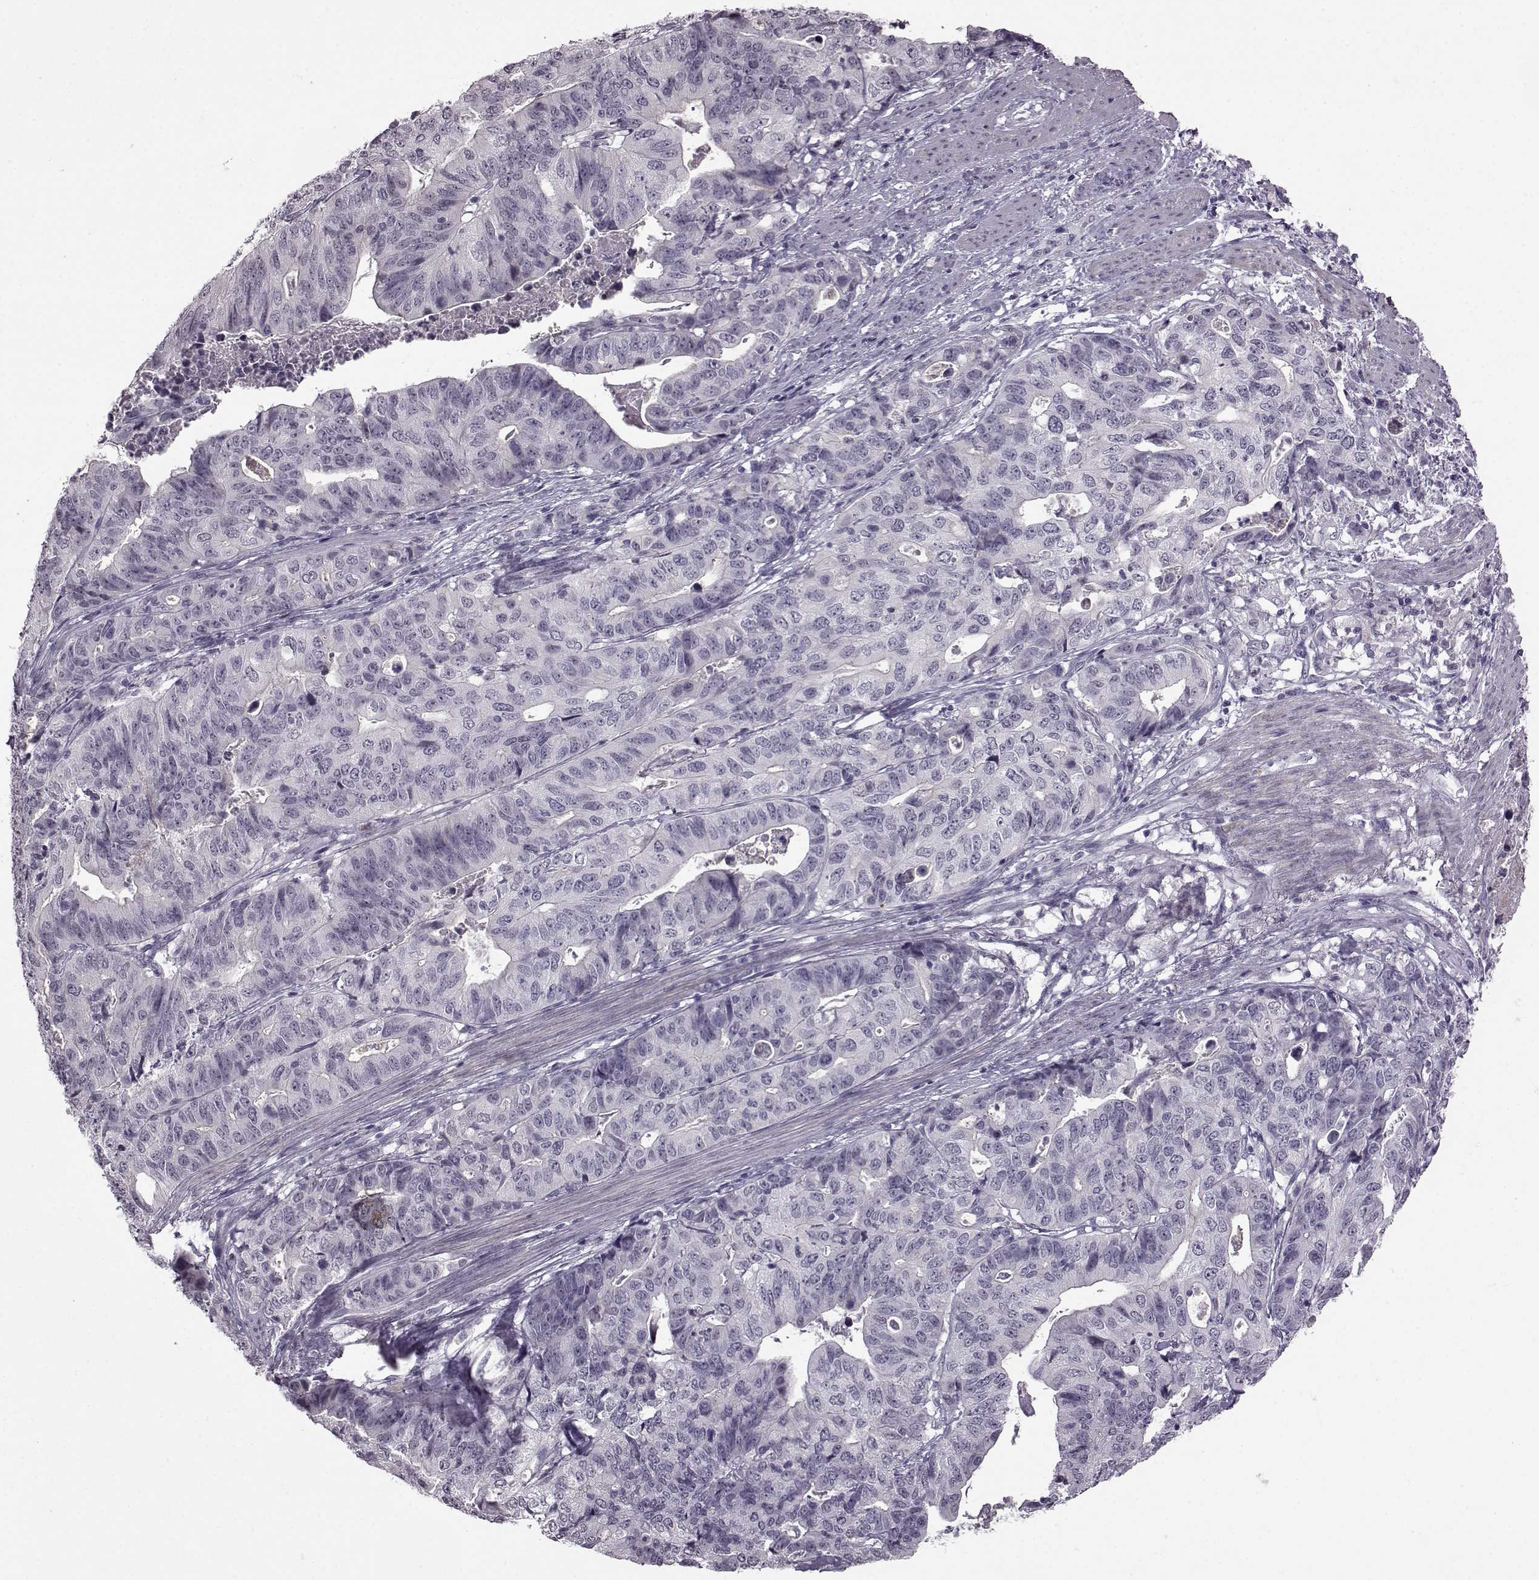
{"staining": {"intensity": "negative", "quantity": "none", "location": "none"}, "tissue": "stomach cancer", "cell_type": "Tumor cells", "image_type": "cancer", "snomed": [{"axis": "morphology", "description": "Adenocarcinoma, NOS"}, {"axis": "topography", "description": "Stomach, upper"}], "caption": "There is no significant expression in tumor cells of stomach cancer (adenocarcinoma).", "gene": "SLC28A2", "patient": {"sex": "female", "age": 67}}